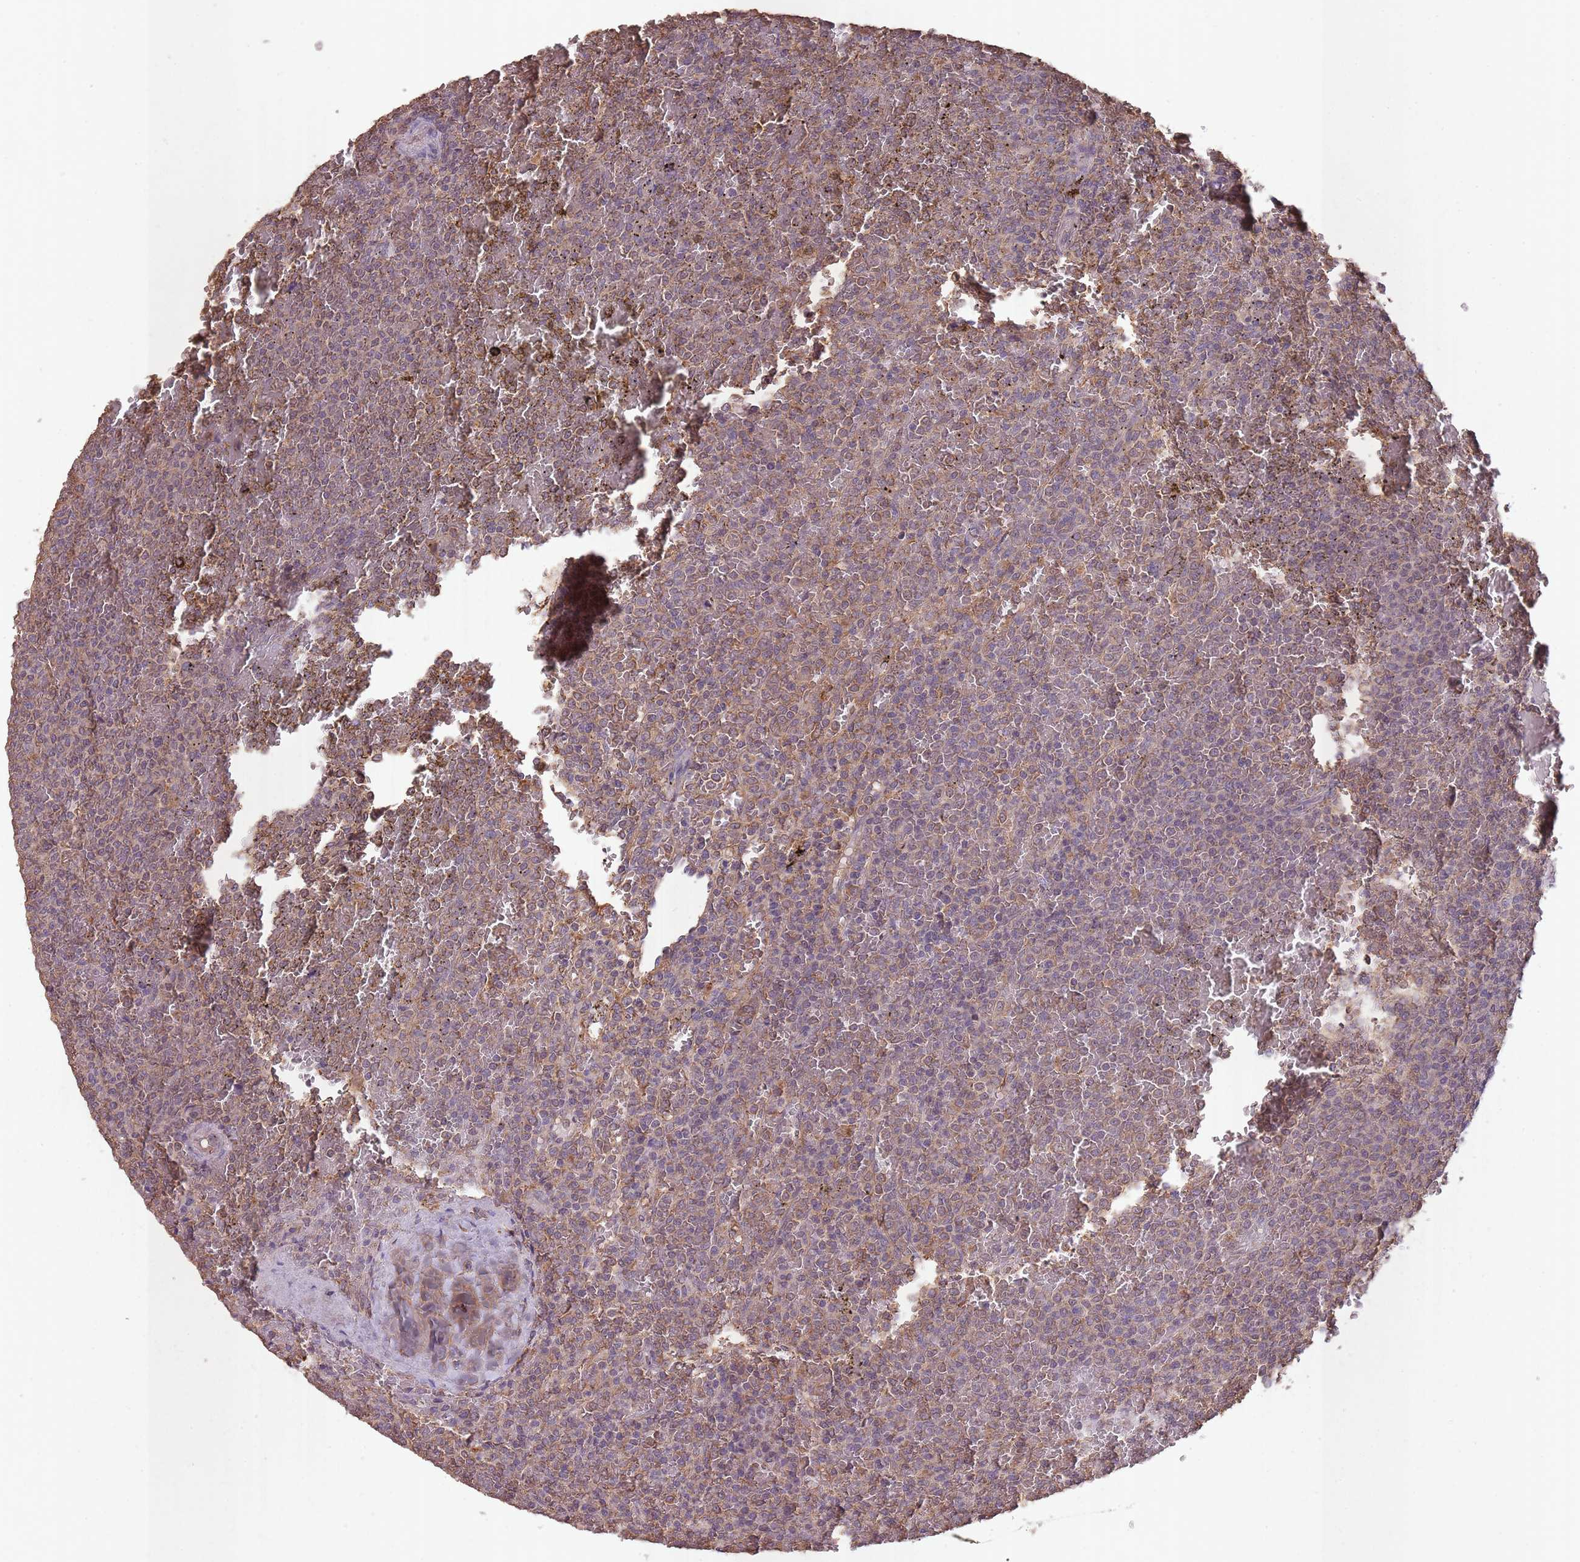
{"staining": {"intensity": "weak", "quantity": "25%-75%", "location": "cytoplasmic/membranous"}, "tissue": "lymphoma", "cell_type": "Tumor cells", "image_type": "cancer", "snomed": [{"axis": "morphology", "description": "Malignant lymphoma, non-Hodgkin's type, Low grade"}, {"axis": "topography", "description": "Spleen"}], "caption": "This is an image of IHC staining of malignant lymphoma, non-Hodgkin's type (low-grade), which shows weak positivity in the cytoplasmic/membranous of tumor cells.", "gene": "SANBR", "patient": {"sex": "male", "age": 60}}